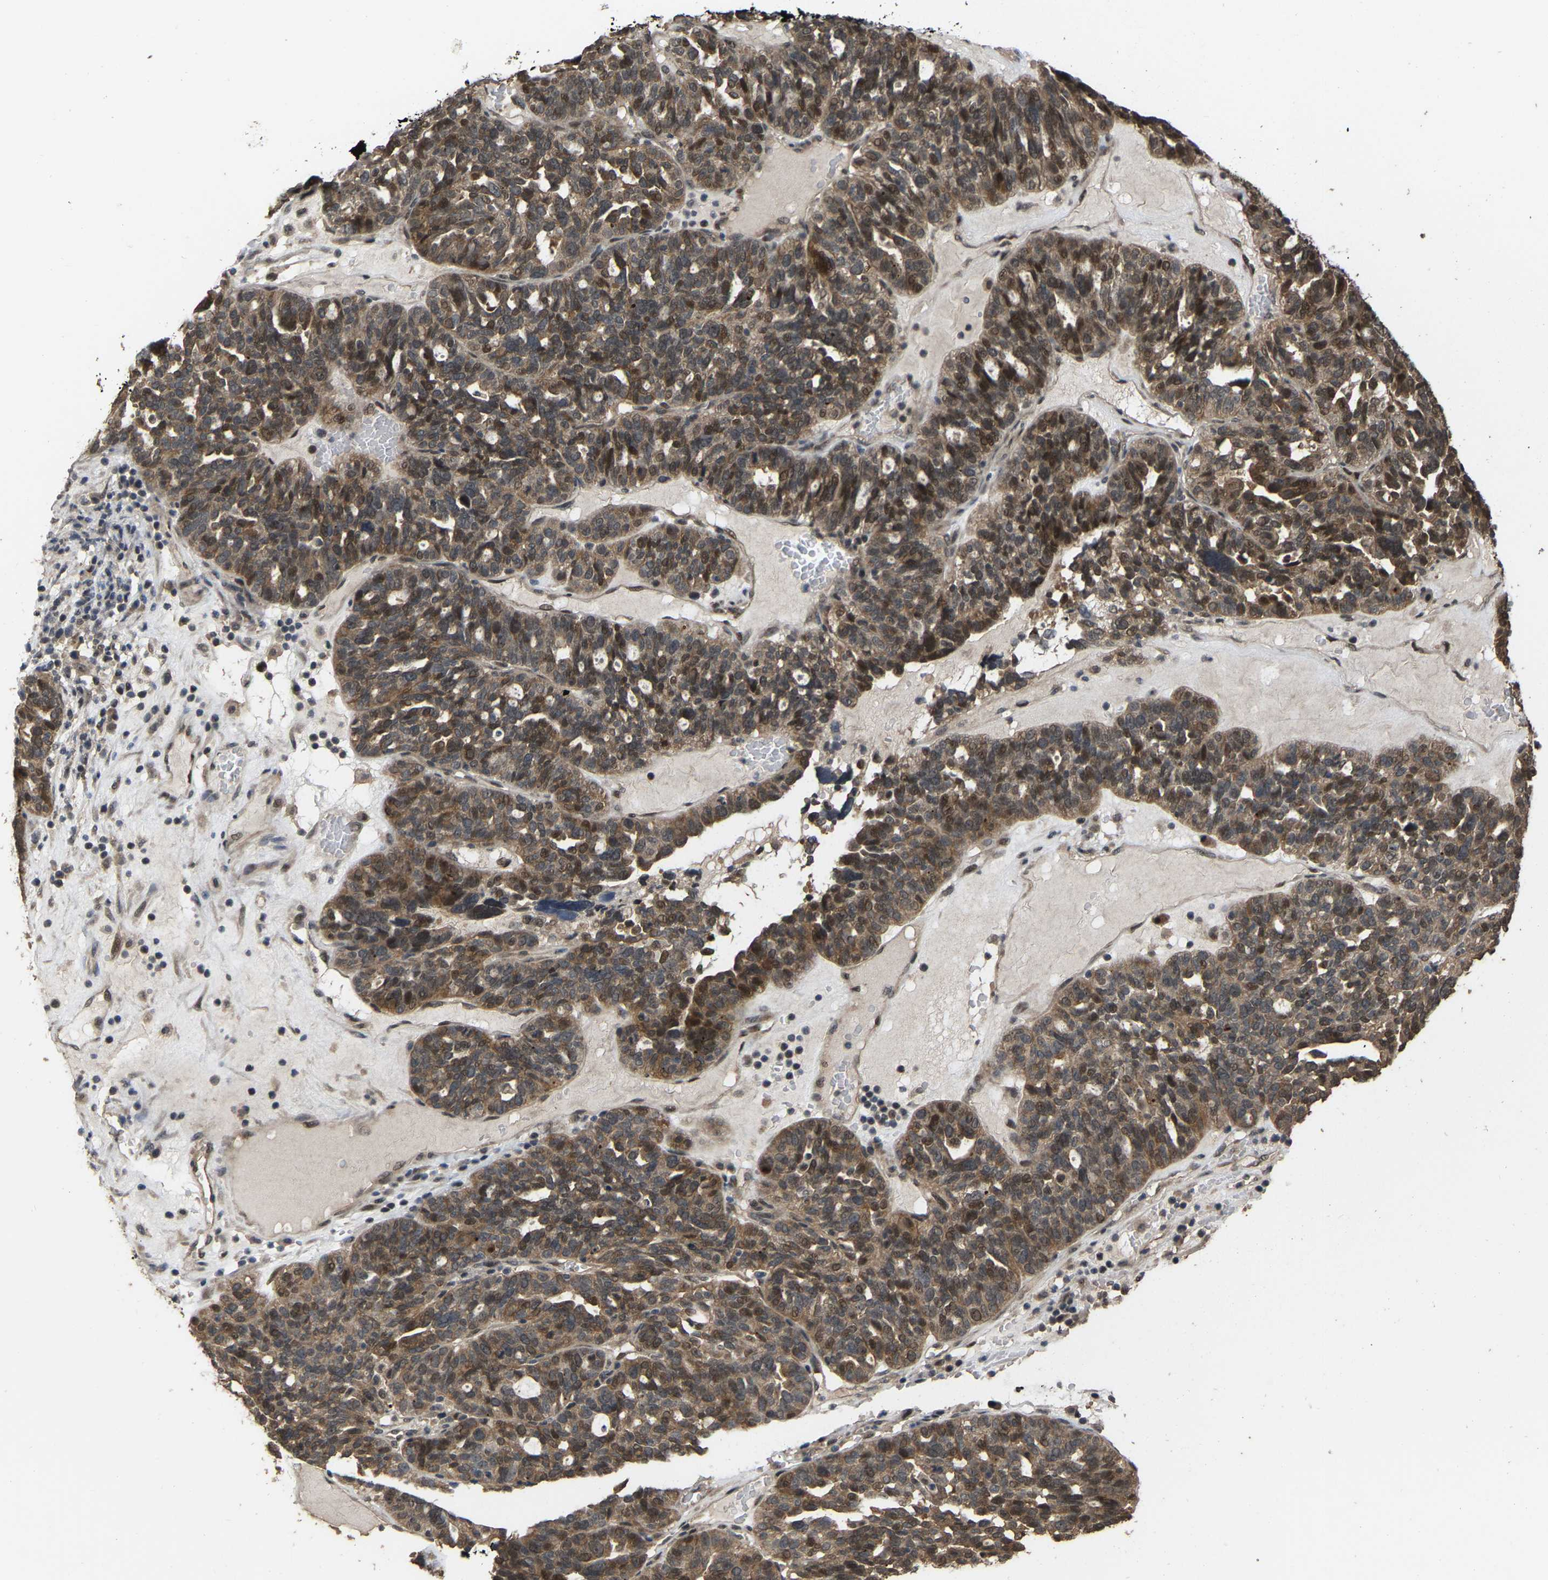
{"staining": {"intensity": "moderate", "quantity": "25%-75%", "location": "nuclear"}, "tissue": "ovarian cancer", "cell_type": "Tumor cells", "image_type": "cancer", "snomed": [{"axis": "morphology", "description": "Cystadenocarcinoma, serous, NOS"}, {"axis": "topography", "description": "Ovary"}], "caption": "Protein analysis of ovarian cancer (serous cystadenocarcinoma) tissue displays moderate nuclear expression in about 25%-75% of tumor cells.", "gene": "ARHGAP23", "patient": {"sex": "female", "age": 59}}